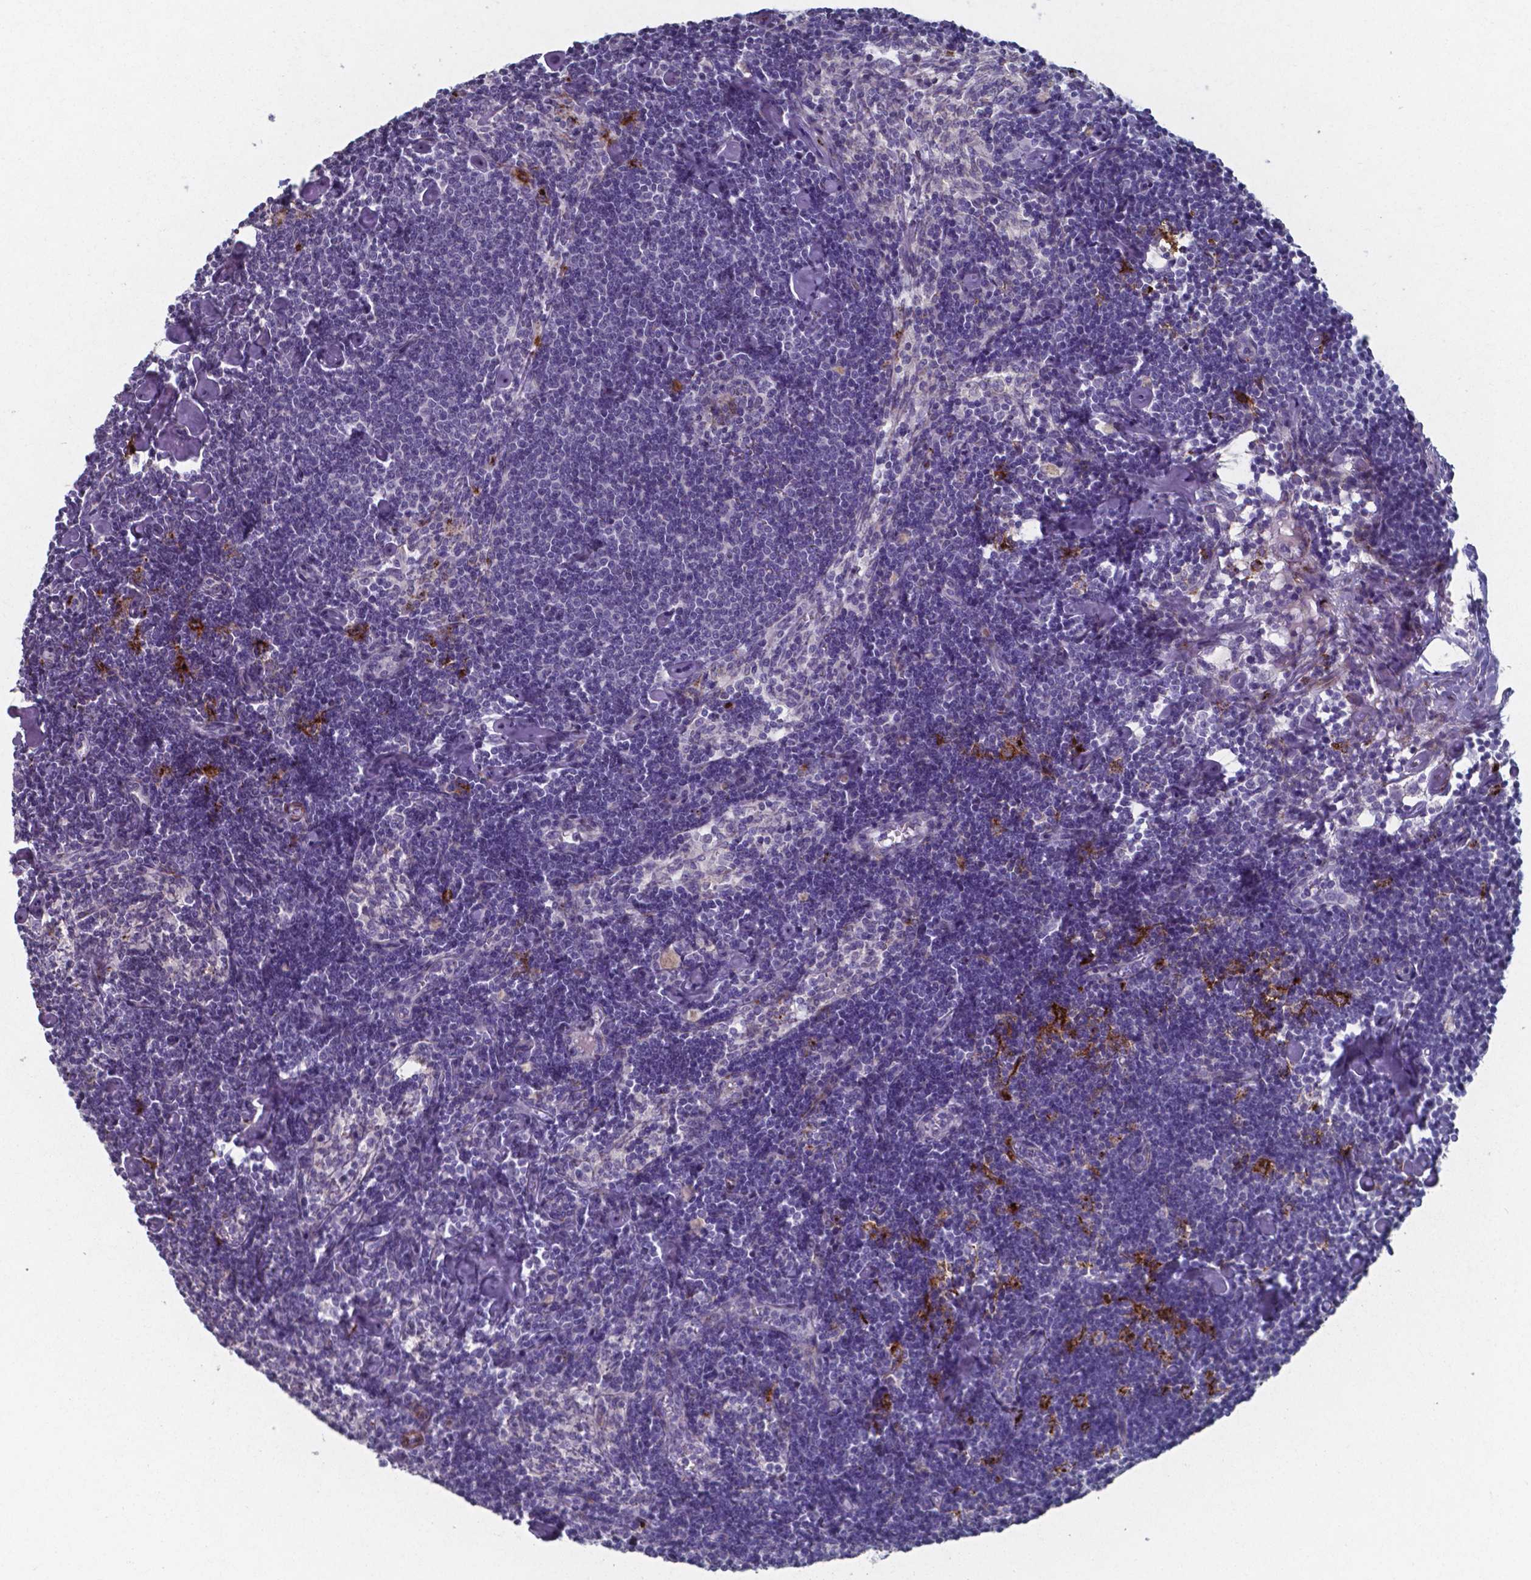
{"staining": {"intensity": "moderate", "quantity": "<25%", "location": "cytoplasmic/membranous"}, "tissue": "lymph node", "cell_type": "Non-germinal center cells", "image_type": "normal", "snomed": [{"axis": "morphology", "description": "Normal tissue, NOS"}, {"axis": "topography", "description": "Lymph node"}], "caption": "This micrograph demonstrates immunohistochemistry (IHC) staining of benign human lymph node, with low moderate cytoplasmic/membranous staining in about <25% of non-germinal center cells.", "gene": "PLA2R1", "patient": {"sex": "female", "age": 42}}